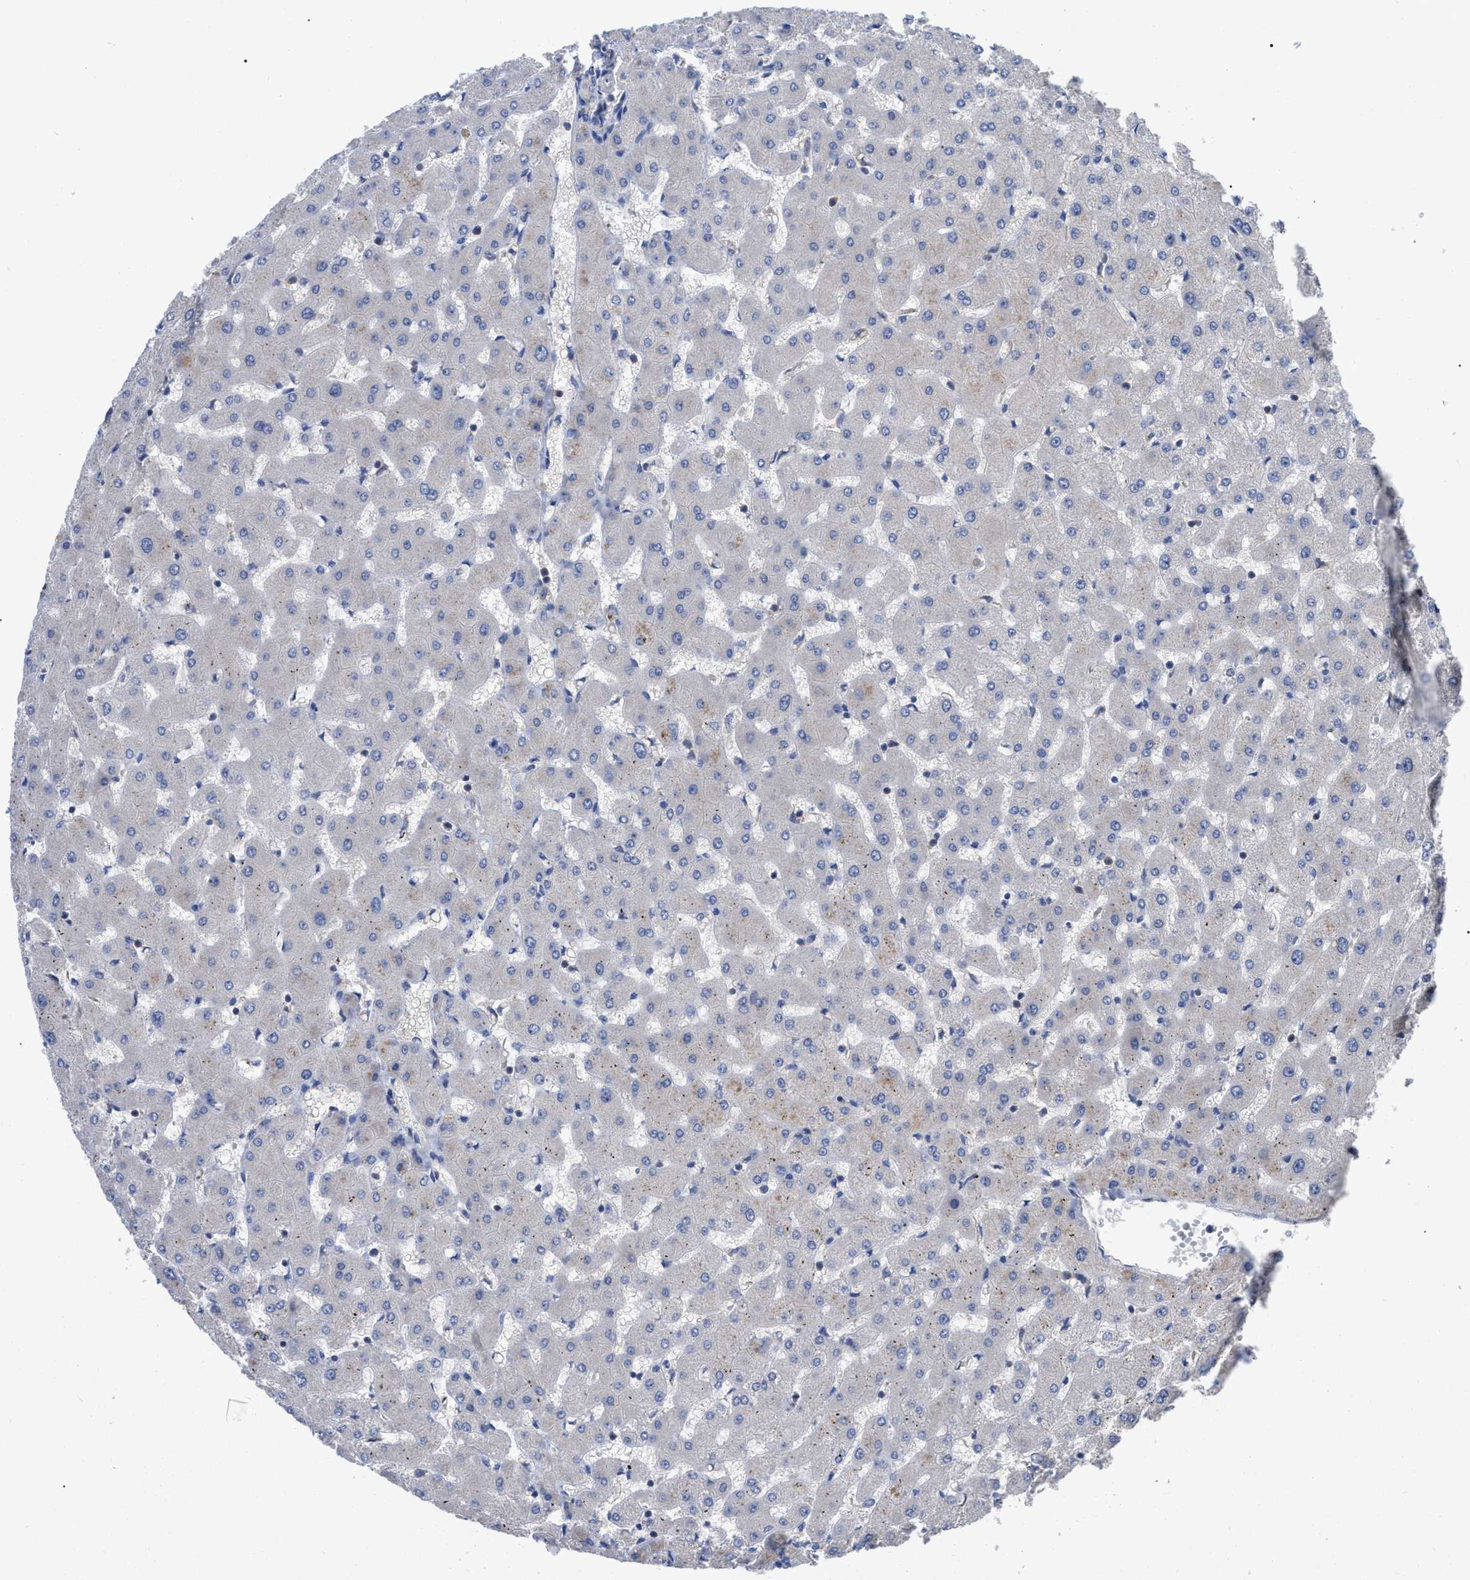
{"staining": {"intensity": "negative", "quantity": "none", "location": "none"}, "tissue": "liver", "cell_type": "Cholangiocytes", "image_type": "normal", "snomed": [{"axis": "morphology", "description": "Normal tissue, NOS"}, {"axis": "topography", "description": "Liver"}], "caption": "This is a image of immunohistochemistry (IHC) staining of benign liver, which shows no expression in cholangiocytes.", "gene": "RAP1GDS1", "patient": {"sex": "female", "age": 63}}